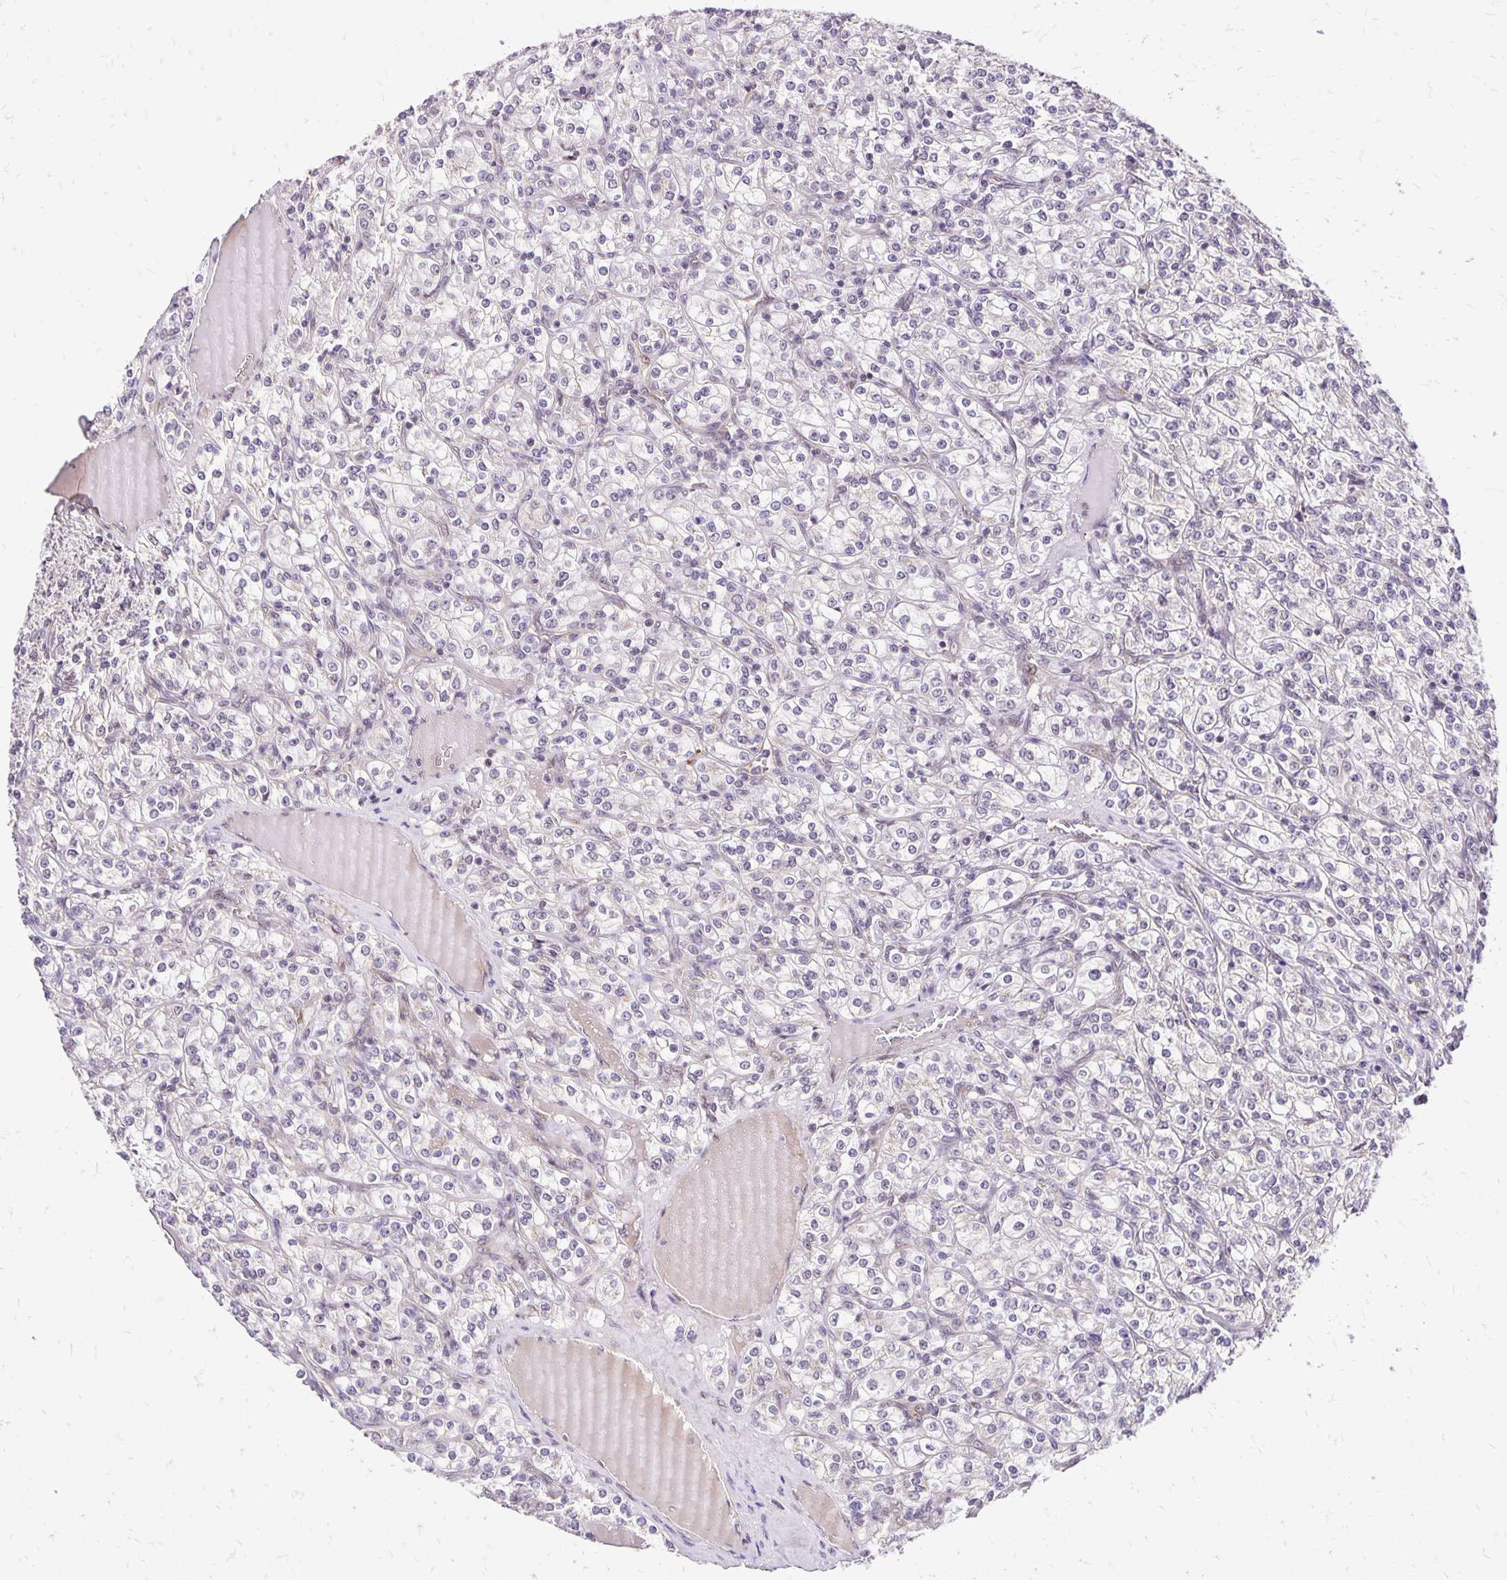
{"staining": {"intensity": "negative", "quantity": "none", "location": "none"}, "tissue": "renal cancer", "cell_type": "Tumor cells", "image_type": "cancer", "snomed": [{"axis": "morphology", "description": "Adenocarcinoma, NOS"}, {"axis": "topography", "description": "Kidney"}], "caption": "The image displays no significant positivity in tumor cells of renal cancer.", "gene": "GOLGA5", "patient": {"sex": "male", "age": 77}}